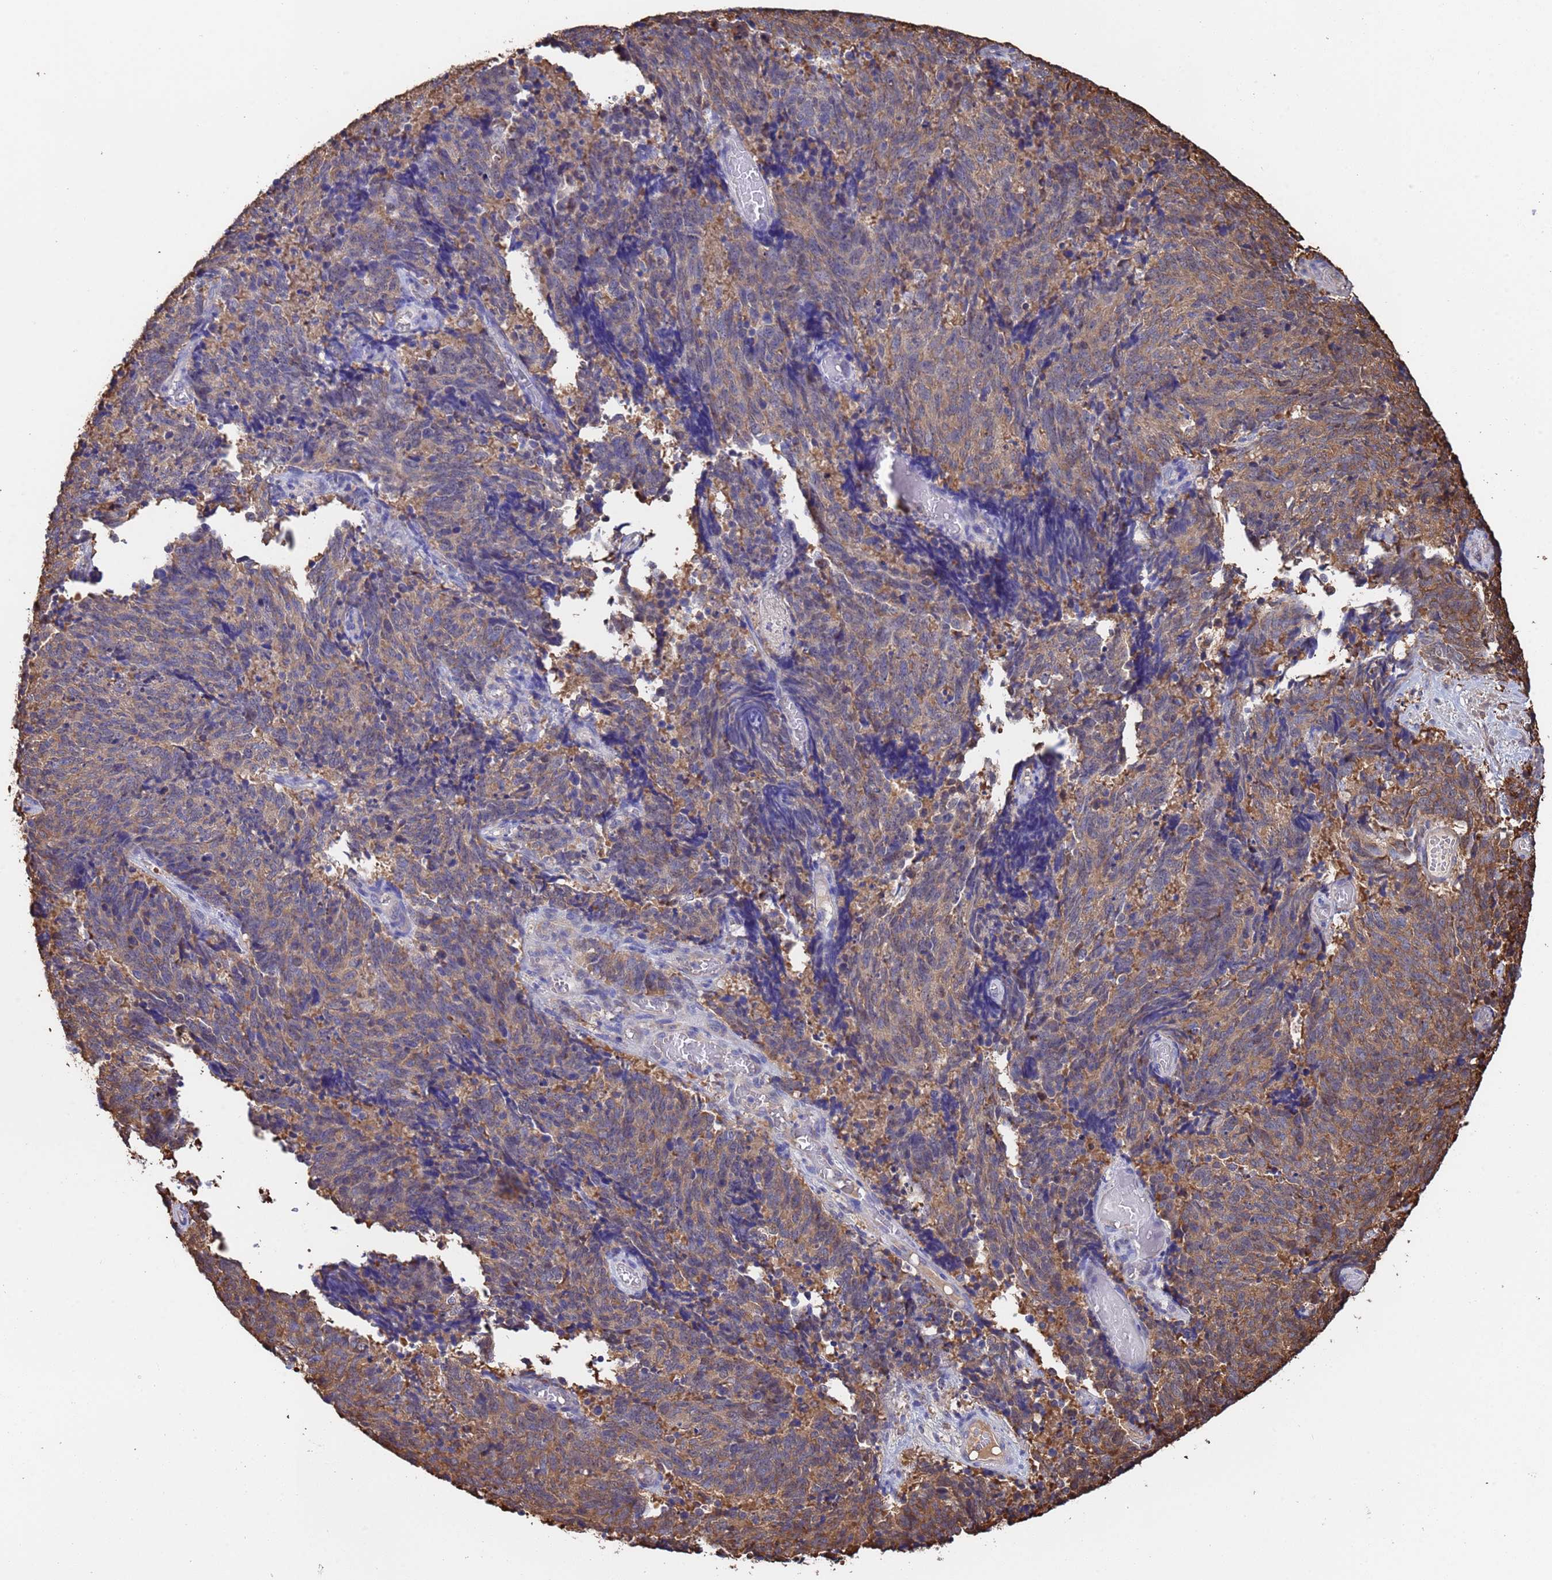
{"staining": {"intensity": "moderate", "quantity": ">75%", "location": "cytoplasmic/membranous"}, "tissue": "cervical cancer", "cell_type": "Tumor cells", "image_type": "cancer", "snomed": [{"axis": "morphology", "description": "Squamous cell carcinoma, NOS"}, {"axis": "topography", "description": "Cervix"}], "caption": "Immunohistochemistry (DAB (3,3'-diaminobenzidine)) staining of human squamous cell carcinoma (cervical) exhibits moderate cytoplasmic/membranous protein expression in approximately >75% of tumor cells.", "gene": "FAM25A", "patient": {"sex": "female", "age": 29}}